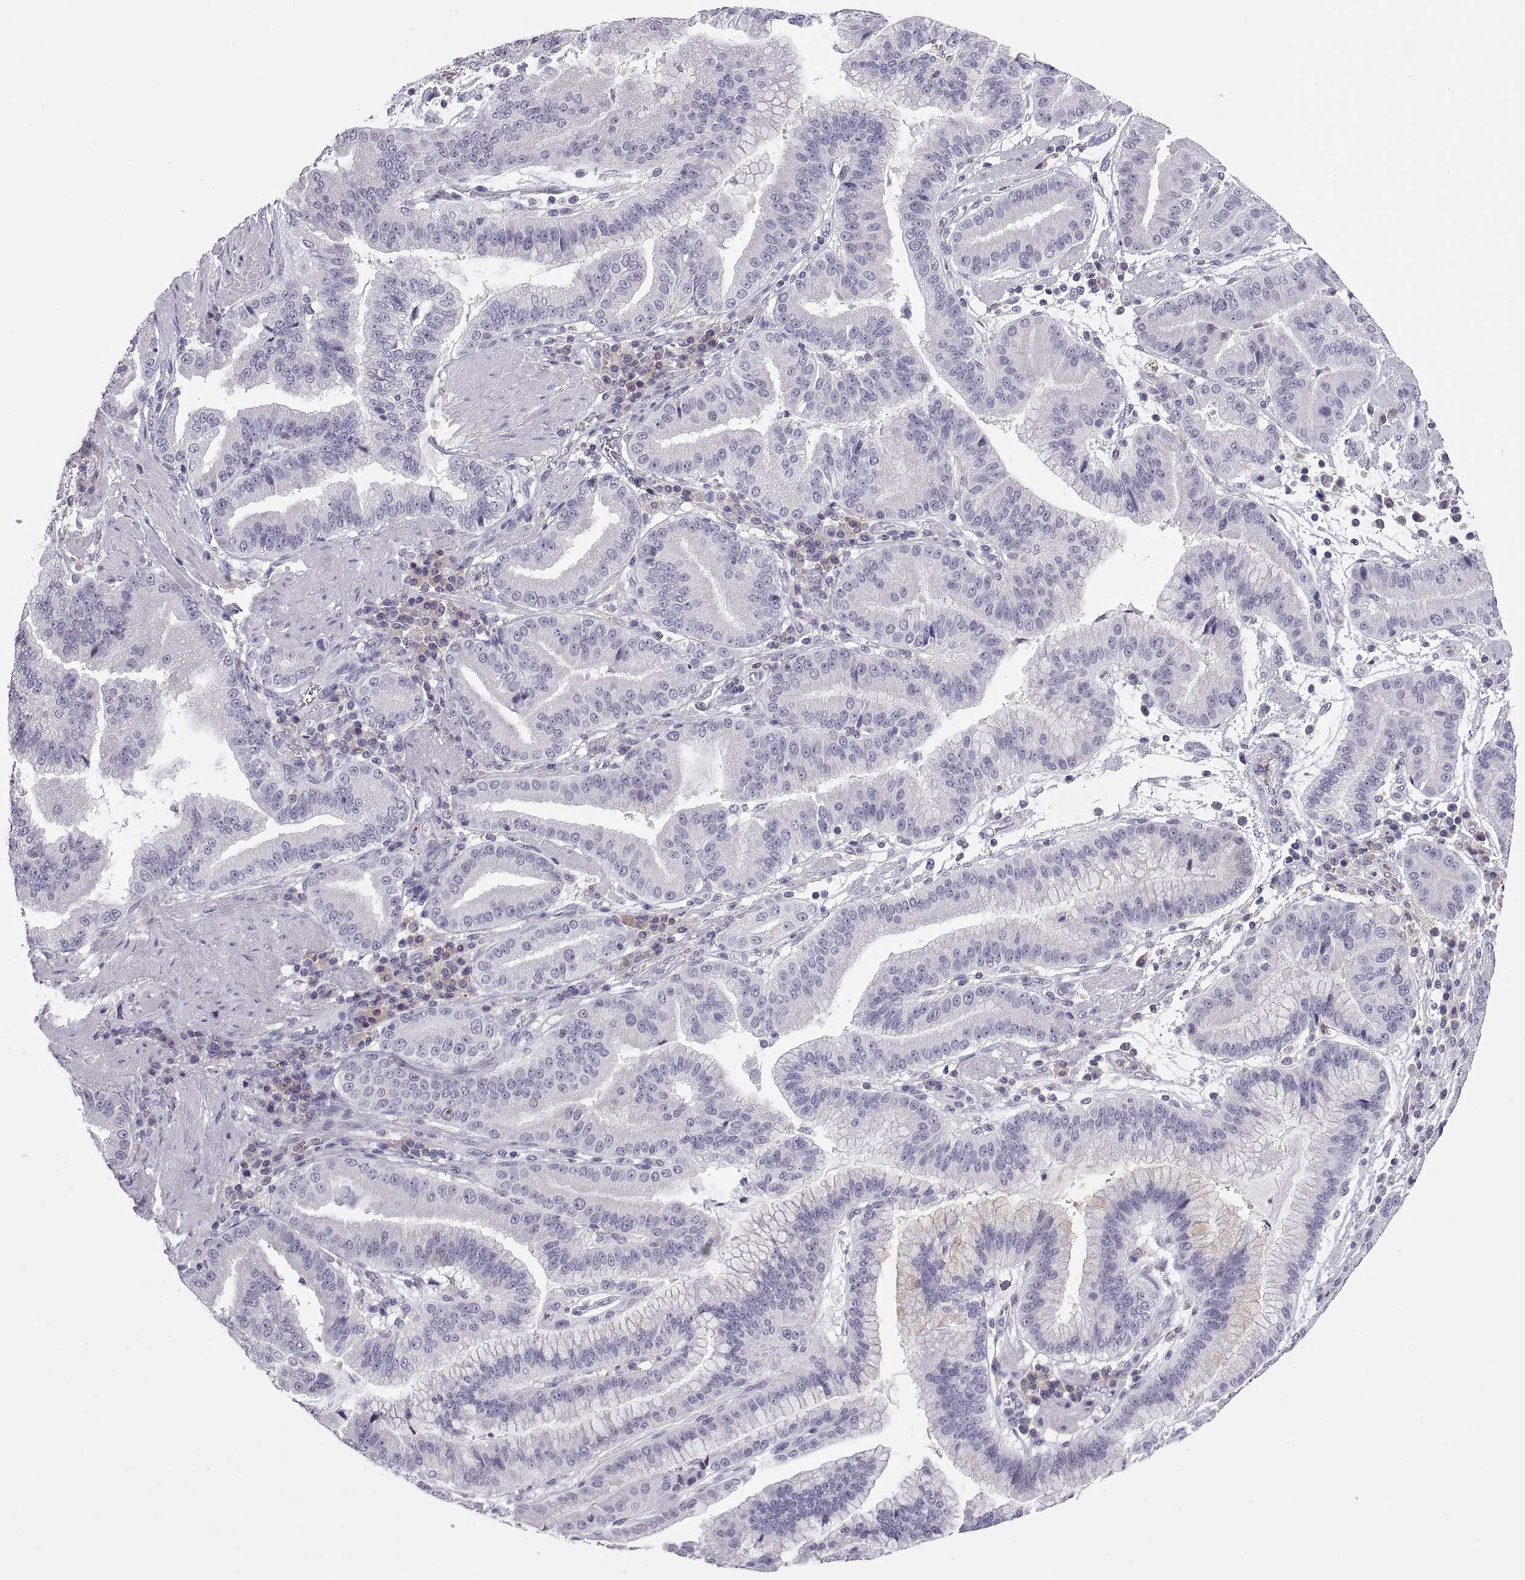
{"staining": {"intensity": "negative", "quantity": "none", "location": "none"}, "tissue": "stomach cancer", "cell_type": "Tumor cells", "image_type": "cancer", "snomed": [{"axis": "morphology", "description": "Adenocarcinoma, NOS"}, {"axis": "topography", "description": "Stomach"}], "caption": "The image shows no significant staining in tumor cells of stomach cancer (adenocarcinoma). (IHC, brightfield microscopy, high magnification).", "gene": "RGS19", "patient": {"sex": "male", "age": 83}}